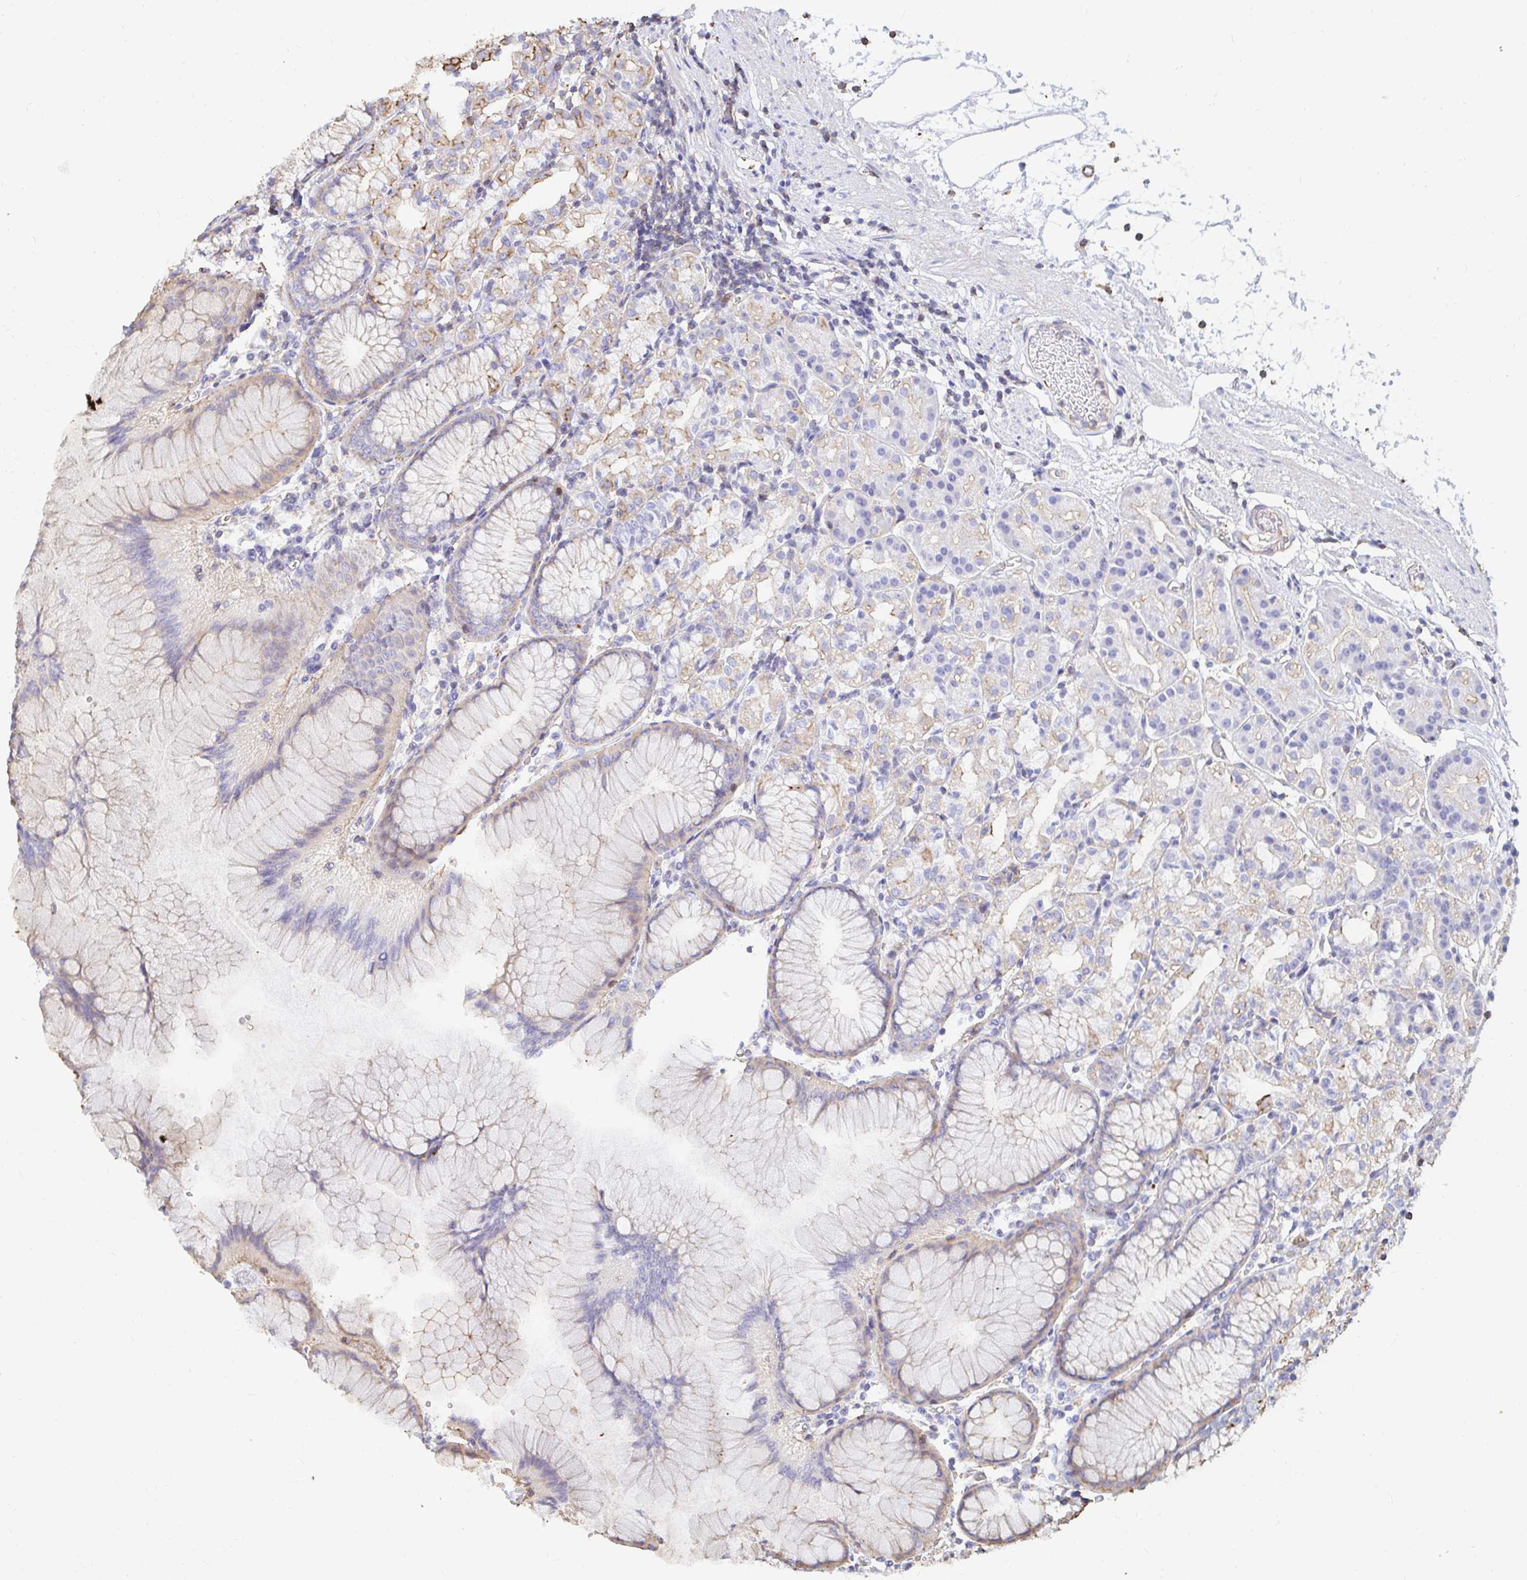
{"staining": {"intensity": "weak", "quantity": "25%-75%", "location": "cytoplasmic/membranous"}, "tissue": "stomach", "cell_type": "Glandular cells", "image_type": "normal", "snomed": [{"axis": "morphology", "description": "Normal tissue, NOS"}, {"axis": "topography", "description": "Stomach"}], "caption": "The image shows staining of unremarkable stomach, revealing weak cytoplasmic/membranous protein positivity (brown color) within glandular cells.", "gene": "PTPN14", "patient": {"sex": "female", "age": 57}}